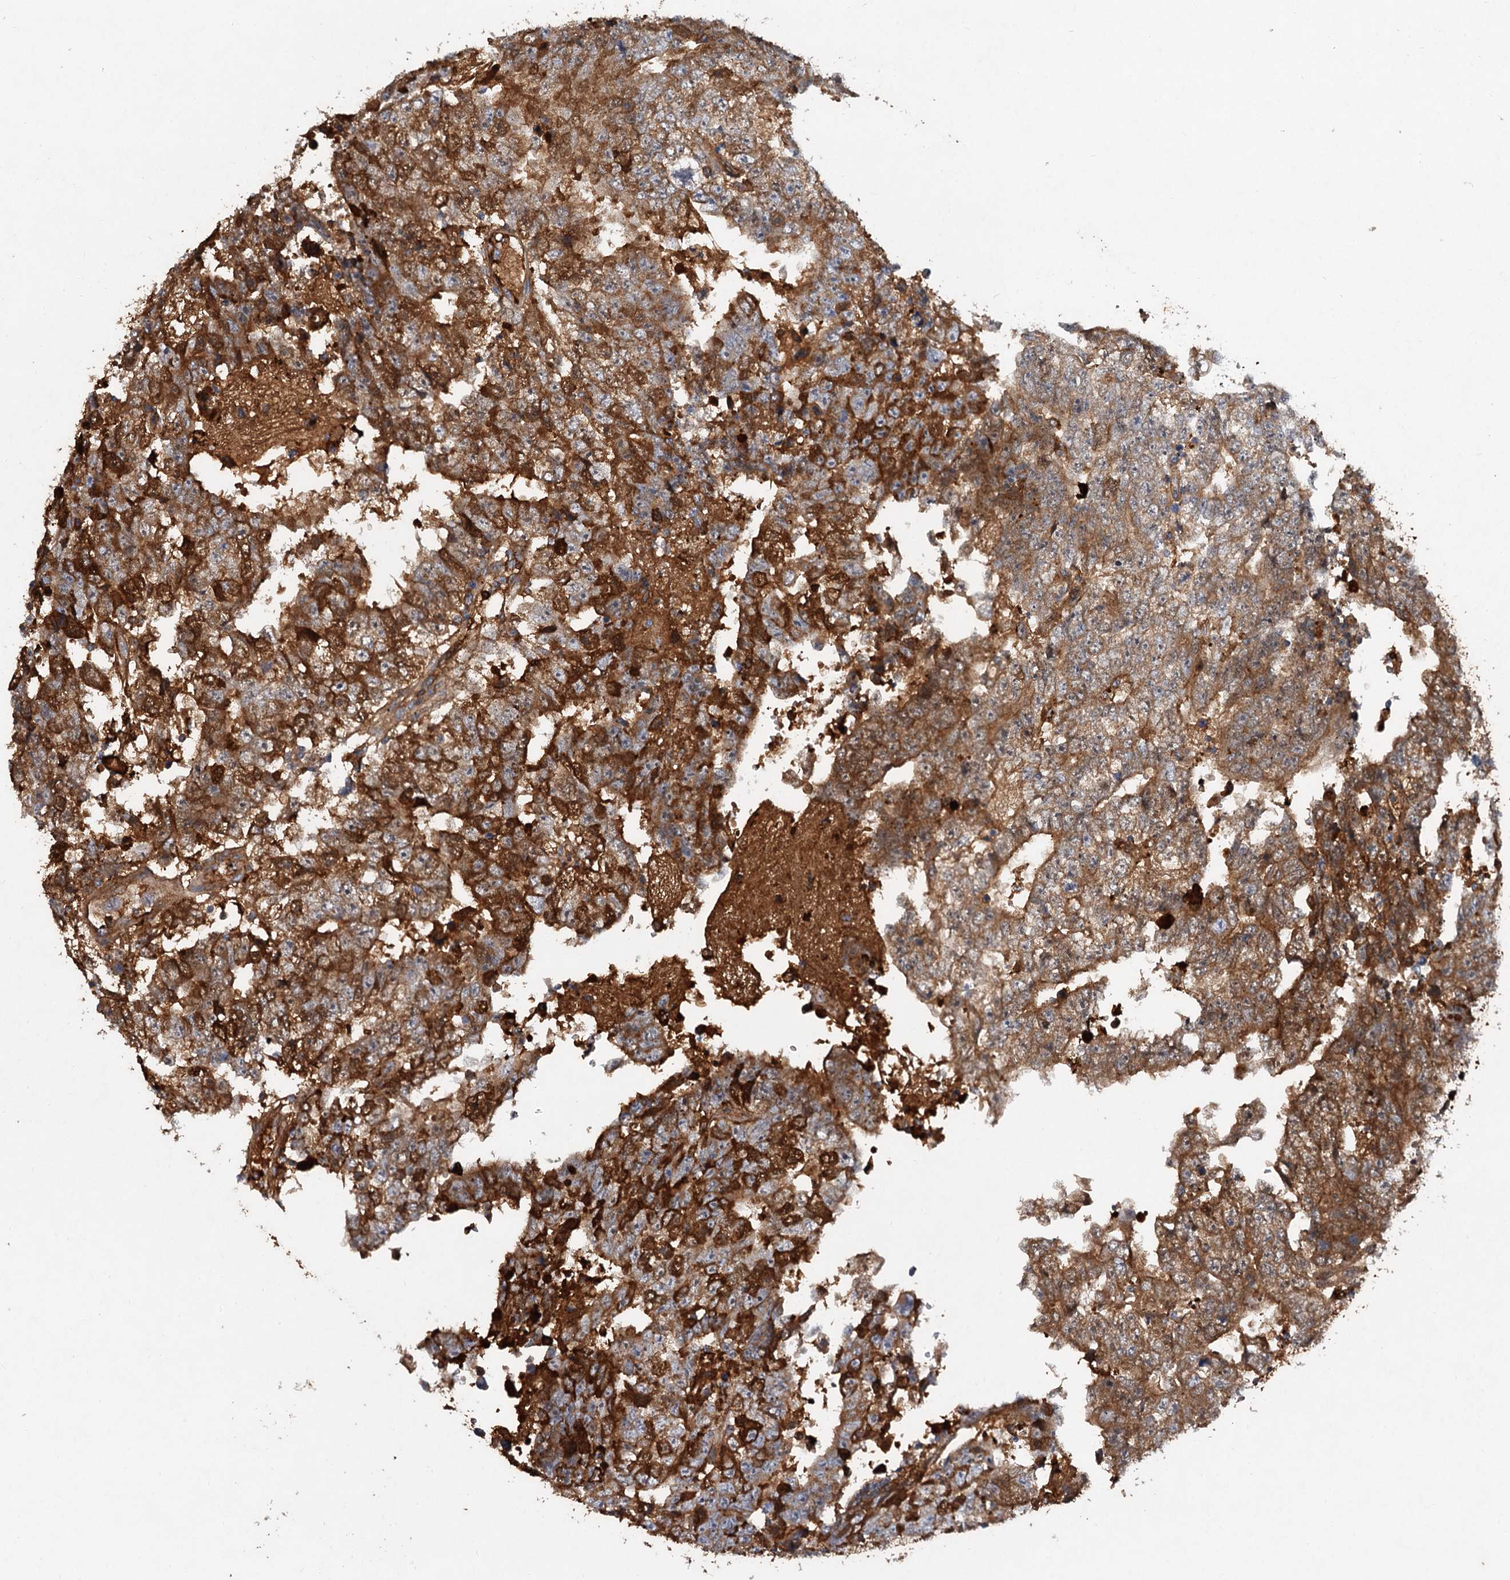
{"staining": {"intensity": "strong", "quantity": ">75%", "location": "cytoplasmic/membranous"}, "tissue": "testis cancer", "cell_type": "Tumor cells", "image_type": "cancer", "snomed": [{"axis": "morphology", "description": "Carcinoma, Embryonal, NOS"}, {"axis": "topography", "description": "Testis"}], "caption": "Protein expression analysis of testis embryonal carcinoma reveals strong cytoplasmic/membranous staining in about >75% of tumor cells. The staining was performed using DAB (3,3'-diaminobenzidine) to visualize the protein expression in brown, while the nuclei were stained in blue with hematoxylin (Magnification: 20x).", "gene": "CHRD", "patient": {"sex": "male", "age": 25}}